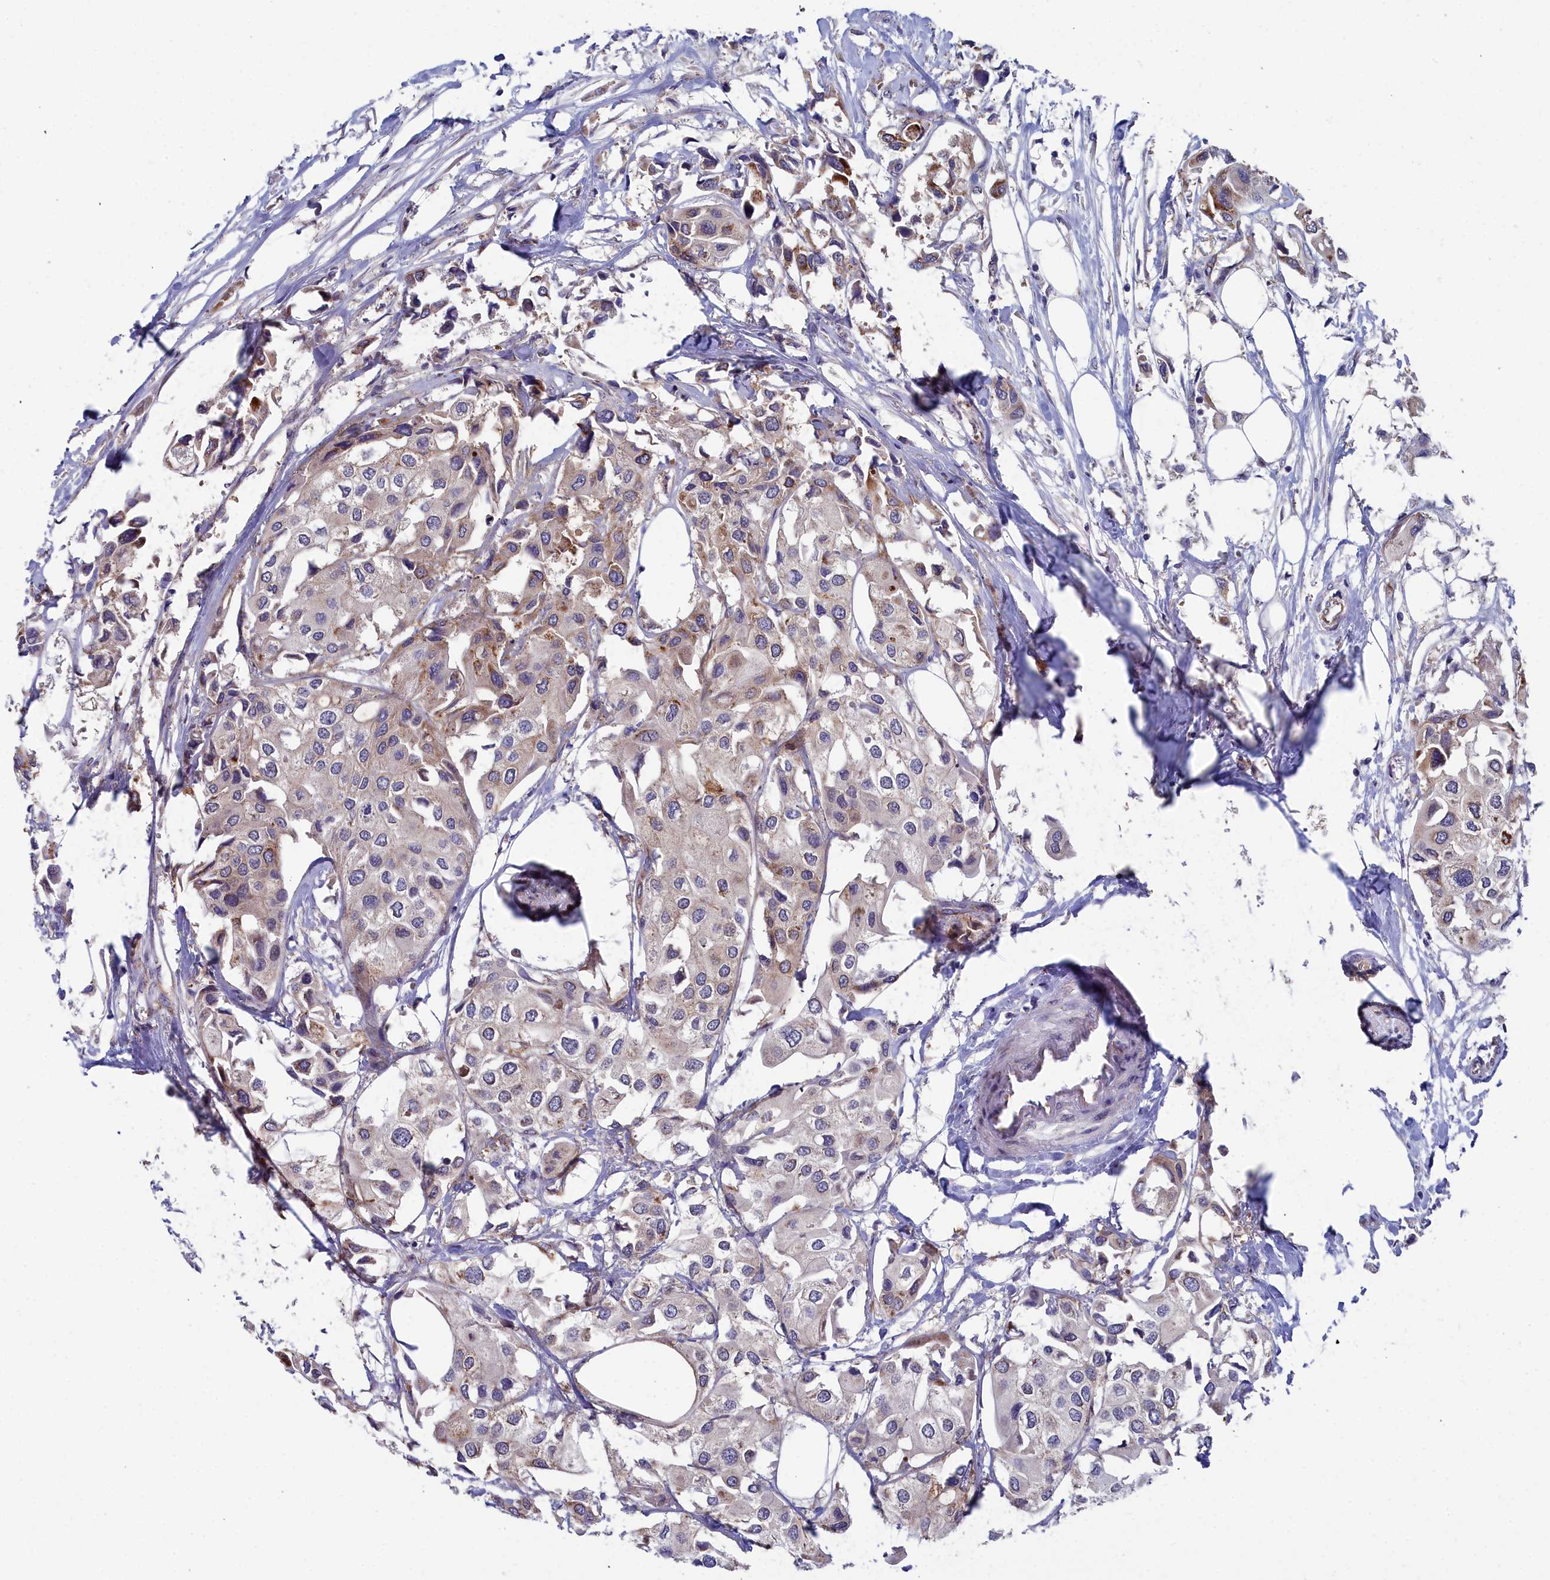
{"staining": {"intensity": "weak", "quantity": "<25%", "location": "cytoplasmic/membranous"}, "tissue": "urothelial cancer", "cell_type": "Tumor cells", "image_type": "cancer", "snomed": [{"axis": "morphology", "description": "Urothelial carcinoma, High grade"}, {"axis": "topography", "description": "Urinary bladder"}], "caption": "A photomicrograph of human urothelial cancer is negative for staining in tumor cells.", "gene": "RDX", "patient": {"sex": "male", "age": 64}}